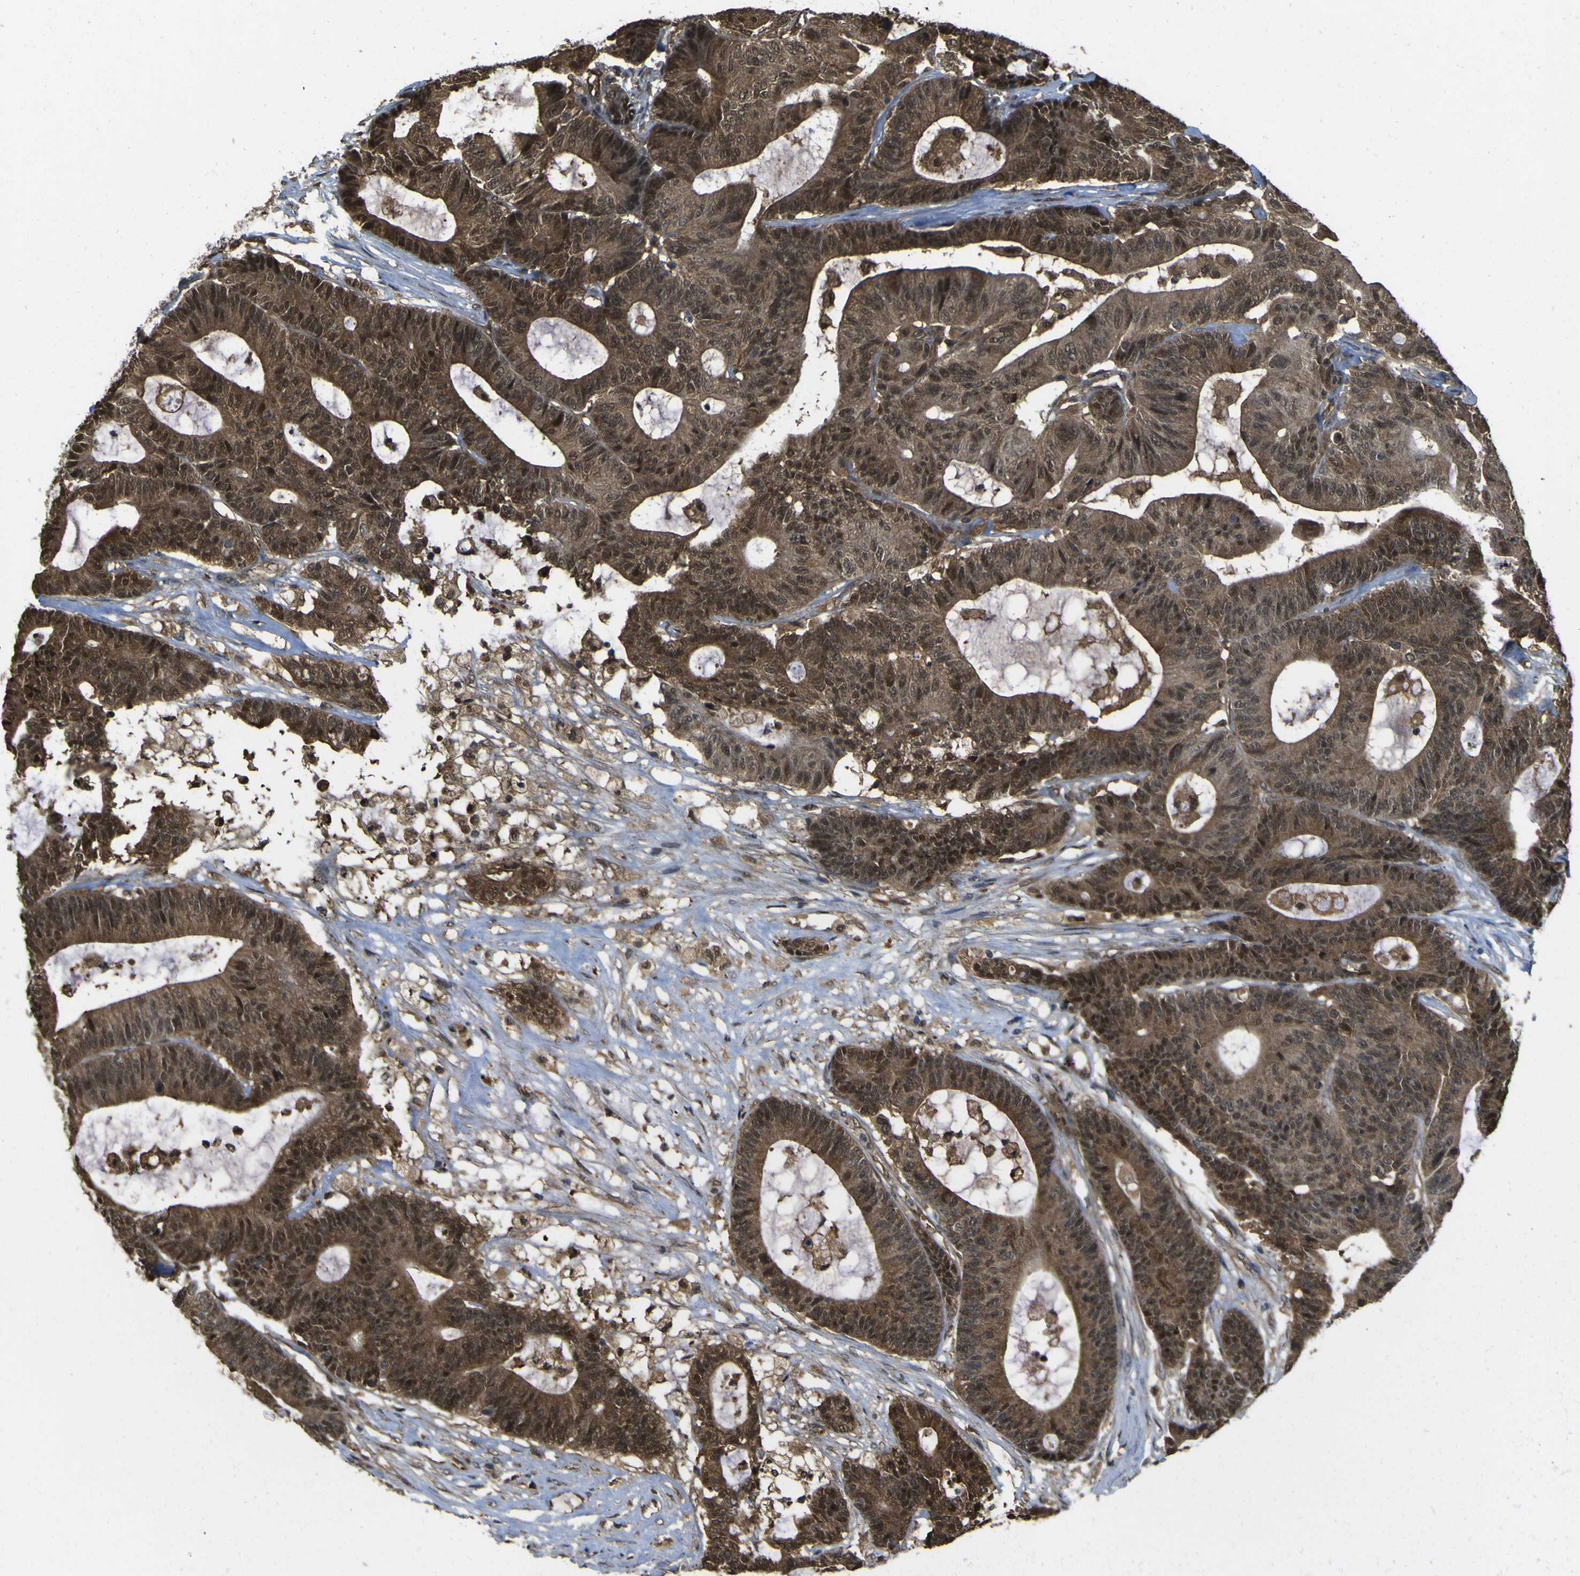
{"staining": {"intensity": "strong", "quantity": ">75%", "location": "cytoplasmic/membranous,nuclear"}, "tissue": "colorectal cancer", "cell_type": "Tumor cells", "image_type": "cancer", "snomed": [{"axis": "morphology", "description": "Adenocarcinoma, NOS"}, {"axis": "topography", "description": "Colon"}], "caption": "Colorectal cancer (adenocarcinoma) stained with immunohistochemistry displays strong cytoplasmic/membranous and nuclear expression in approximately >75% of tumor cells.", "gene": "YWHAG", "patient": {"sex": "female", "age": 84}}